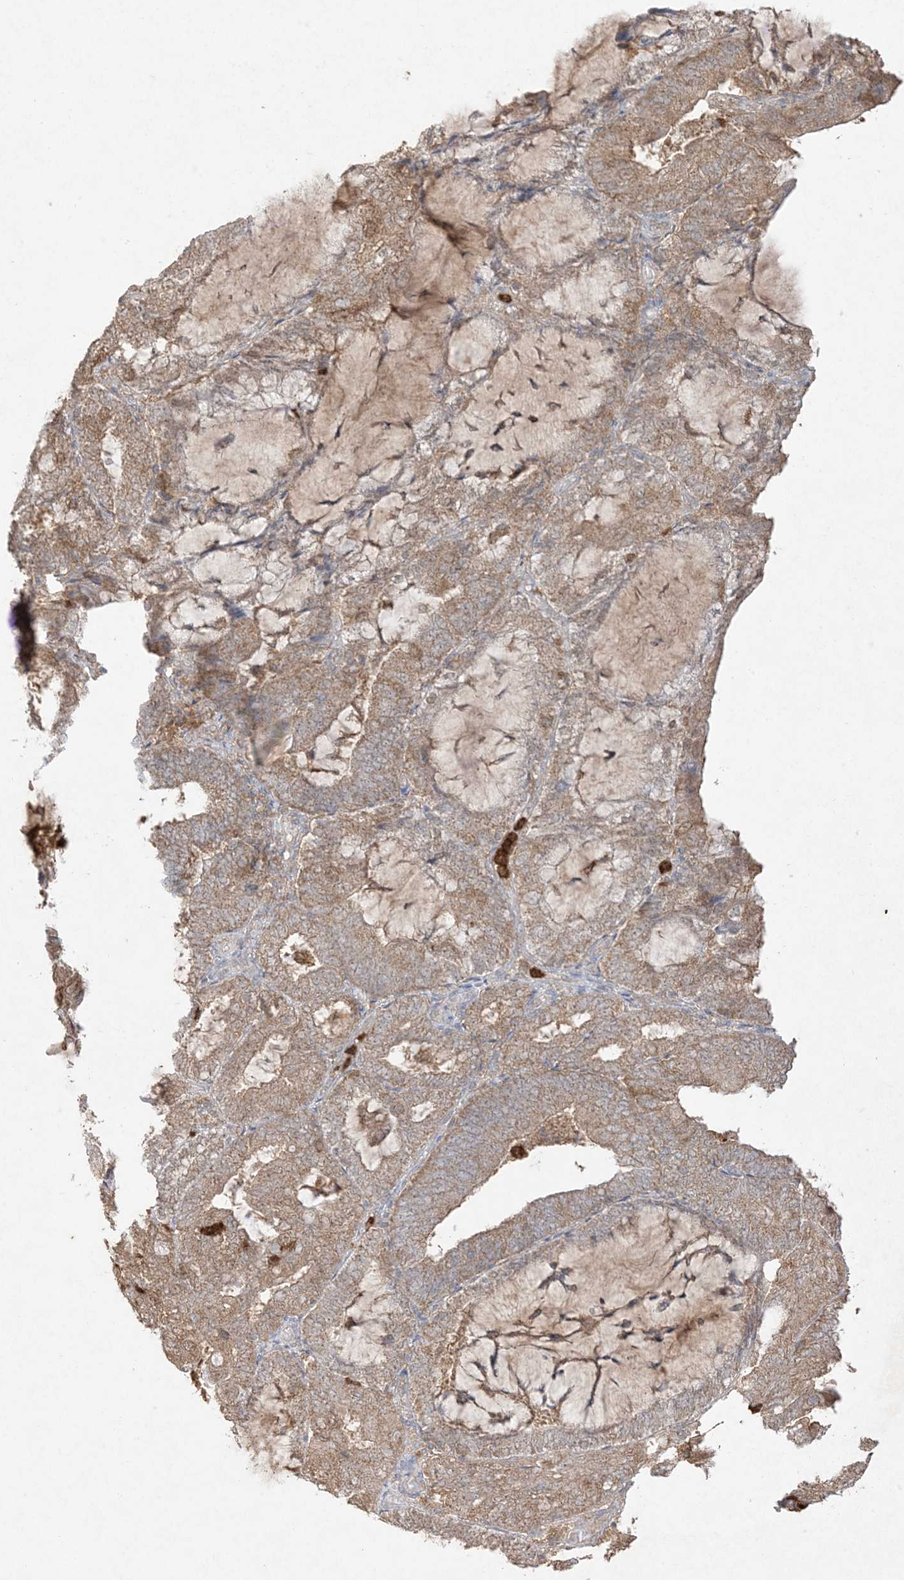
{"staining": {"intensity": "moderate", "quantity": ">75%", "location": "cytoplasmic/membranous"}, "tissue": "endometrial cancer", "cell_type": "Tumor cells", "image_type": "cancer", "snomed": [{"axis": "morphology", "description": "Adenocarcinoma, NOS"}, {"axis": "topography", "description": "Endometrium"}], "caption": "An image showing moderate cytoplasmic/membranous positivity in approximately >75% of tumor cells in adenocarcinoma (endometrial), as visualized by brown immunohistochemical staining.", "gene": "UBE2C", "patient": {"sex": "female", "age": 81}}